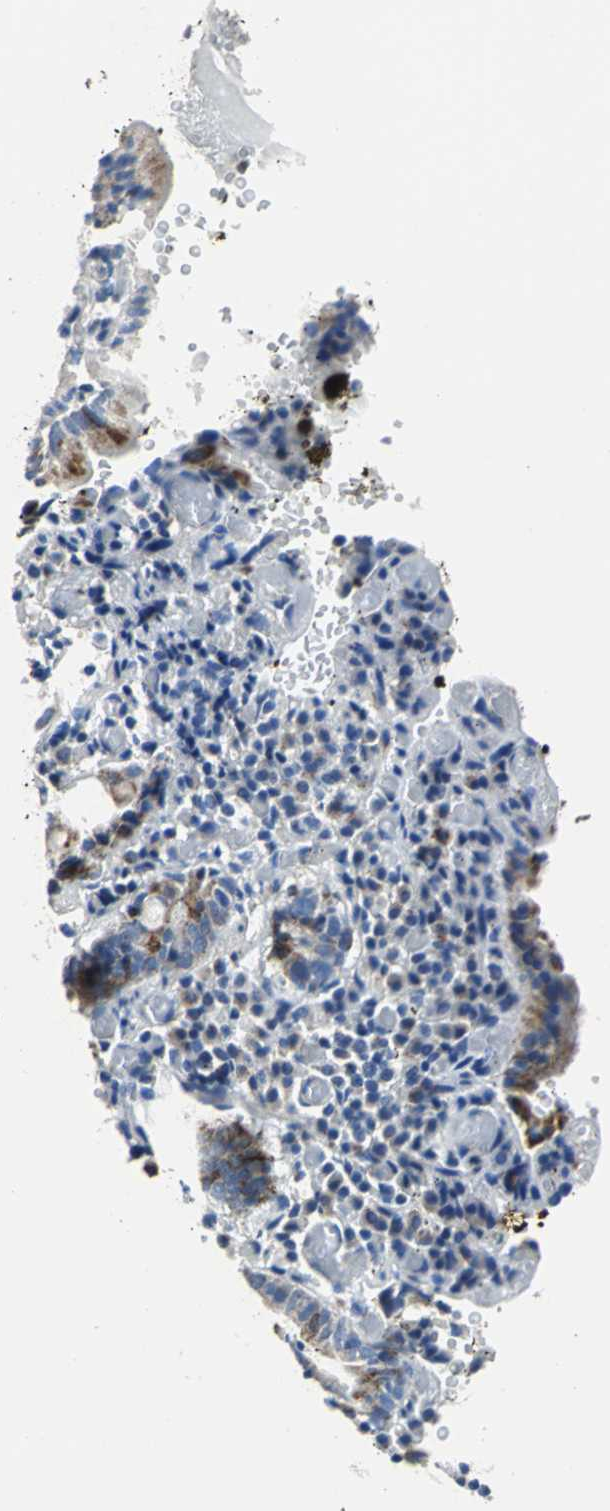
{"staining": {"intensity": "strong", "quantity": ">75%", "location": "cytoplasmic/membranous"}, "tissue": "small intestine", "cell_type": "Glandular cells", "image_type": "normal", "snomed": [{"axis": "morphology", "description": "Normal tissue, NOS"}, {"axis": "topography", "description": "Small intestine"}], "caption": "Glandular cells demonstrate high levels of strong cytoplasmic/membranous staining in about >75% of cells in benign human small intestine. The protein of interest is stained brown, and the nuclei are stained in blue (DAB IHC with brightfield microscopy, high magnification).", "gene": "IFI6", "patient": {"sex": "male", "age": 71}}